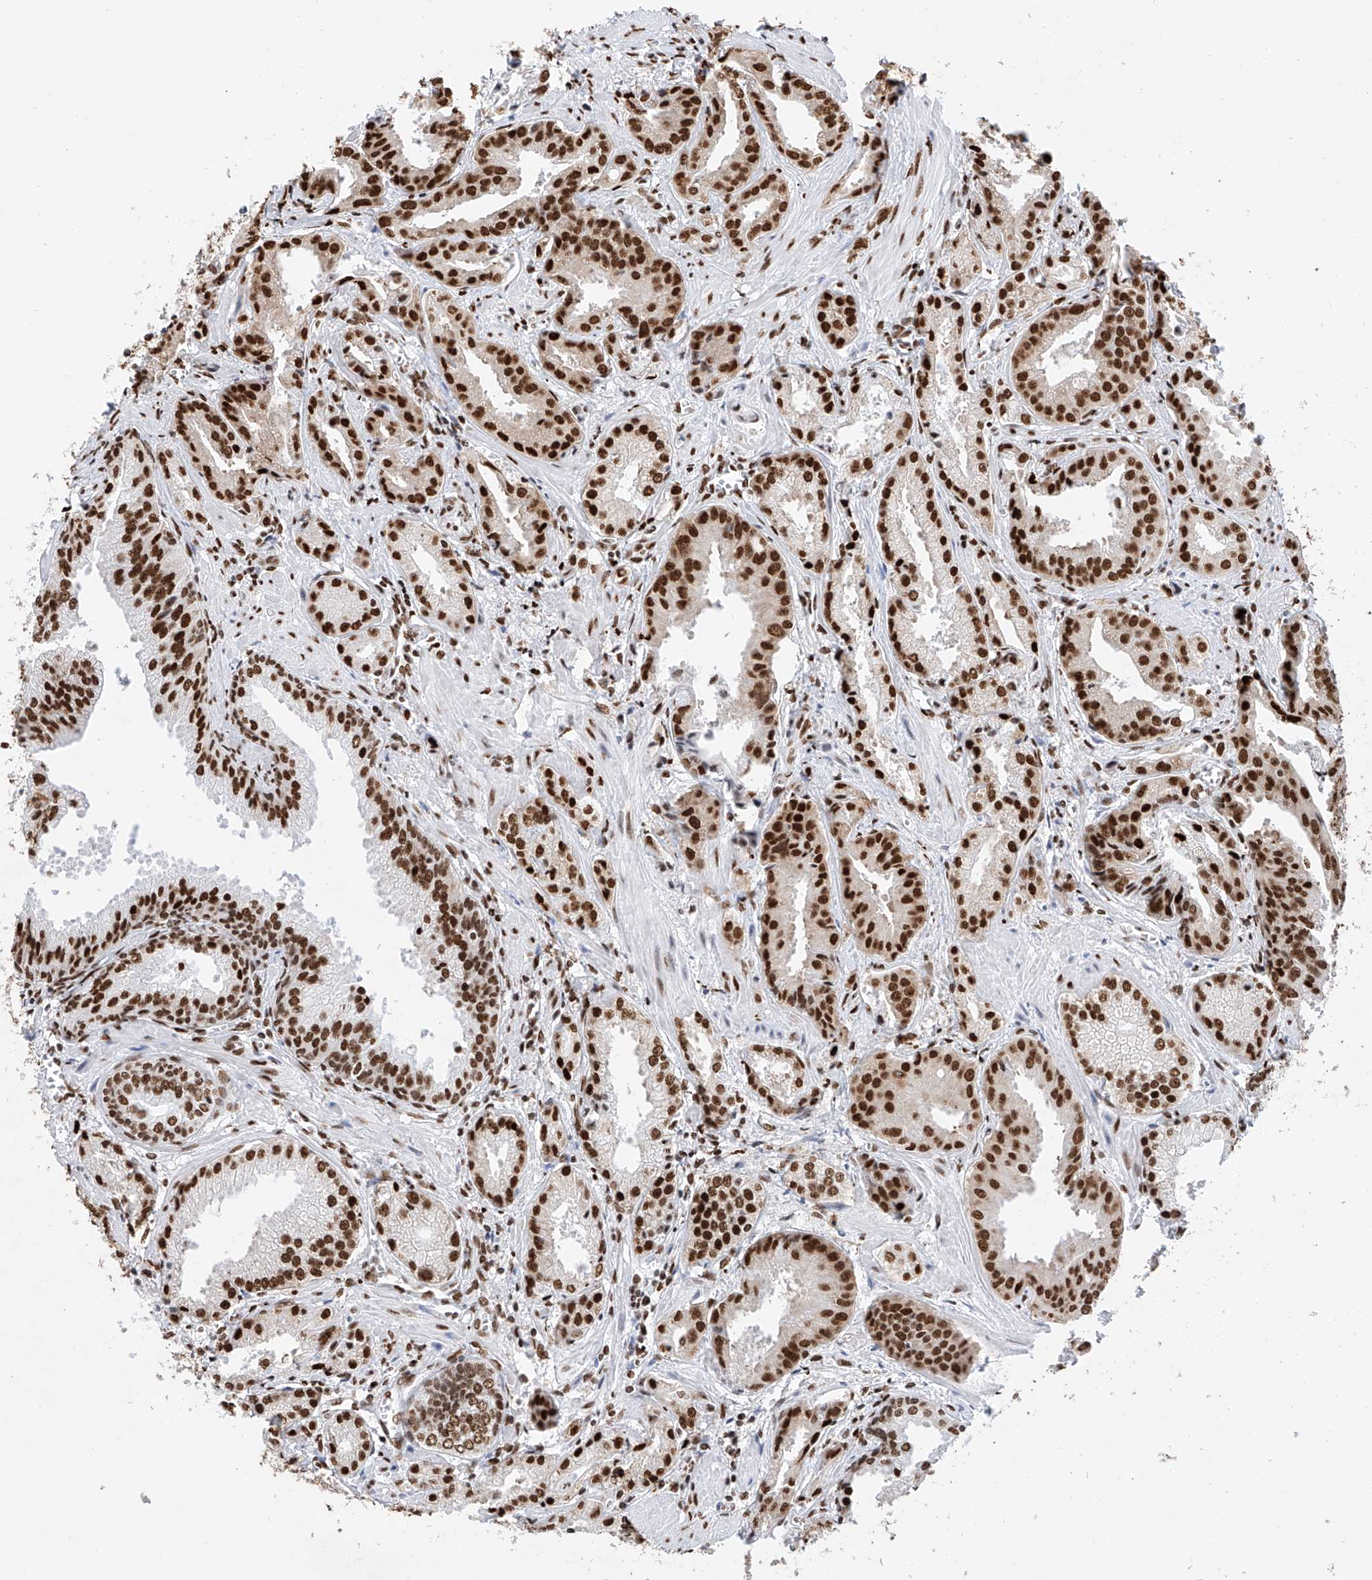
{"staining": {"intensity": "strong", "quantity": ">75%", "location": "nuclear"}, "tissue": "prostate cancer", "cell_type": "Tumor cells", "image_type": "cancer", "snomed": [{"axis": "morphology", "description": "Adenocarcinoma, Low grade"}, {"axis": "topography", "description": "Prostate"}], "caption": "Immunohistochemistry image of neoplastic tissue: human prostate cancer (low-grade adenocarcinoma) stained using immunohistochemistry demonstrates high levels of strong protein expression localized specifically in the nuclear of tumor cells, appearing as a nuclear brown color.", "gene": "SRSF6", "patient": {"sex": "male", "age": 67}}